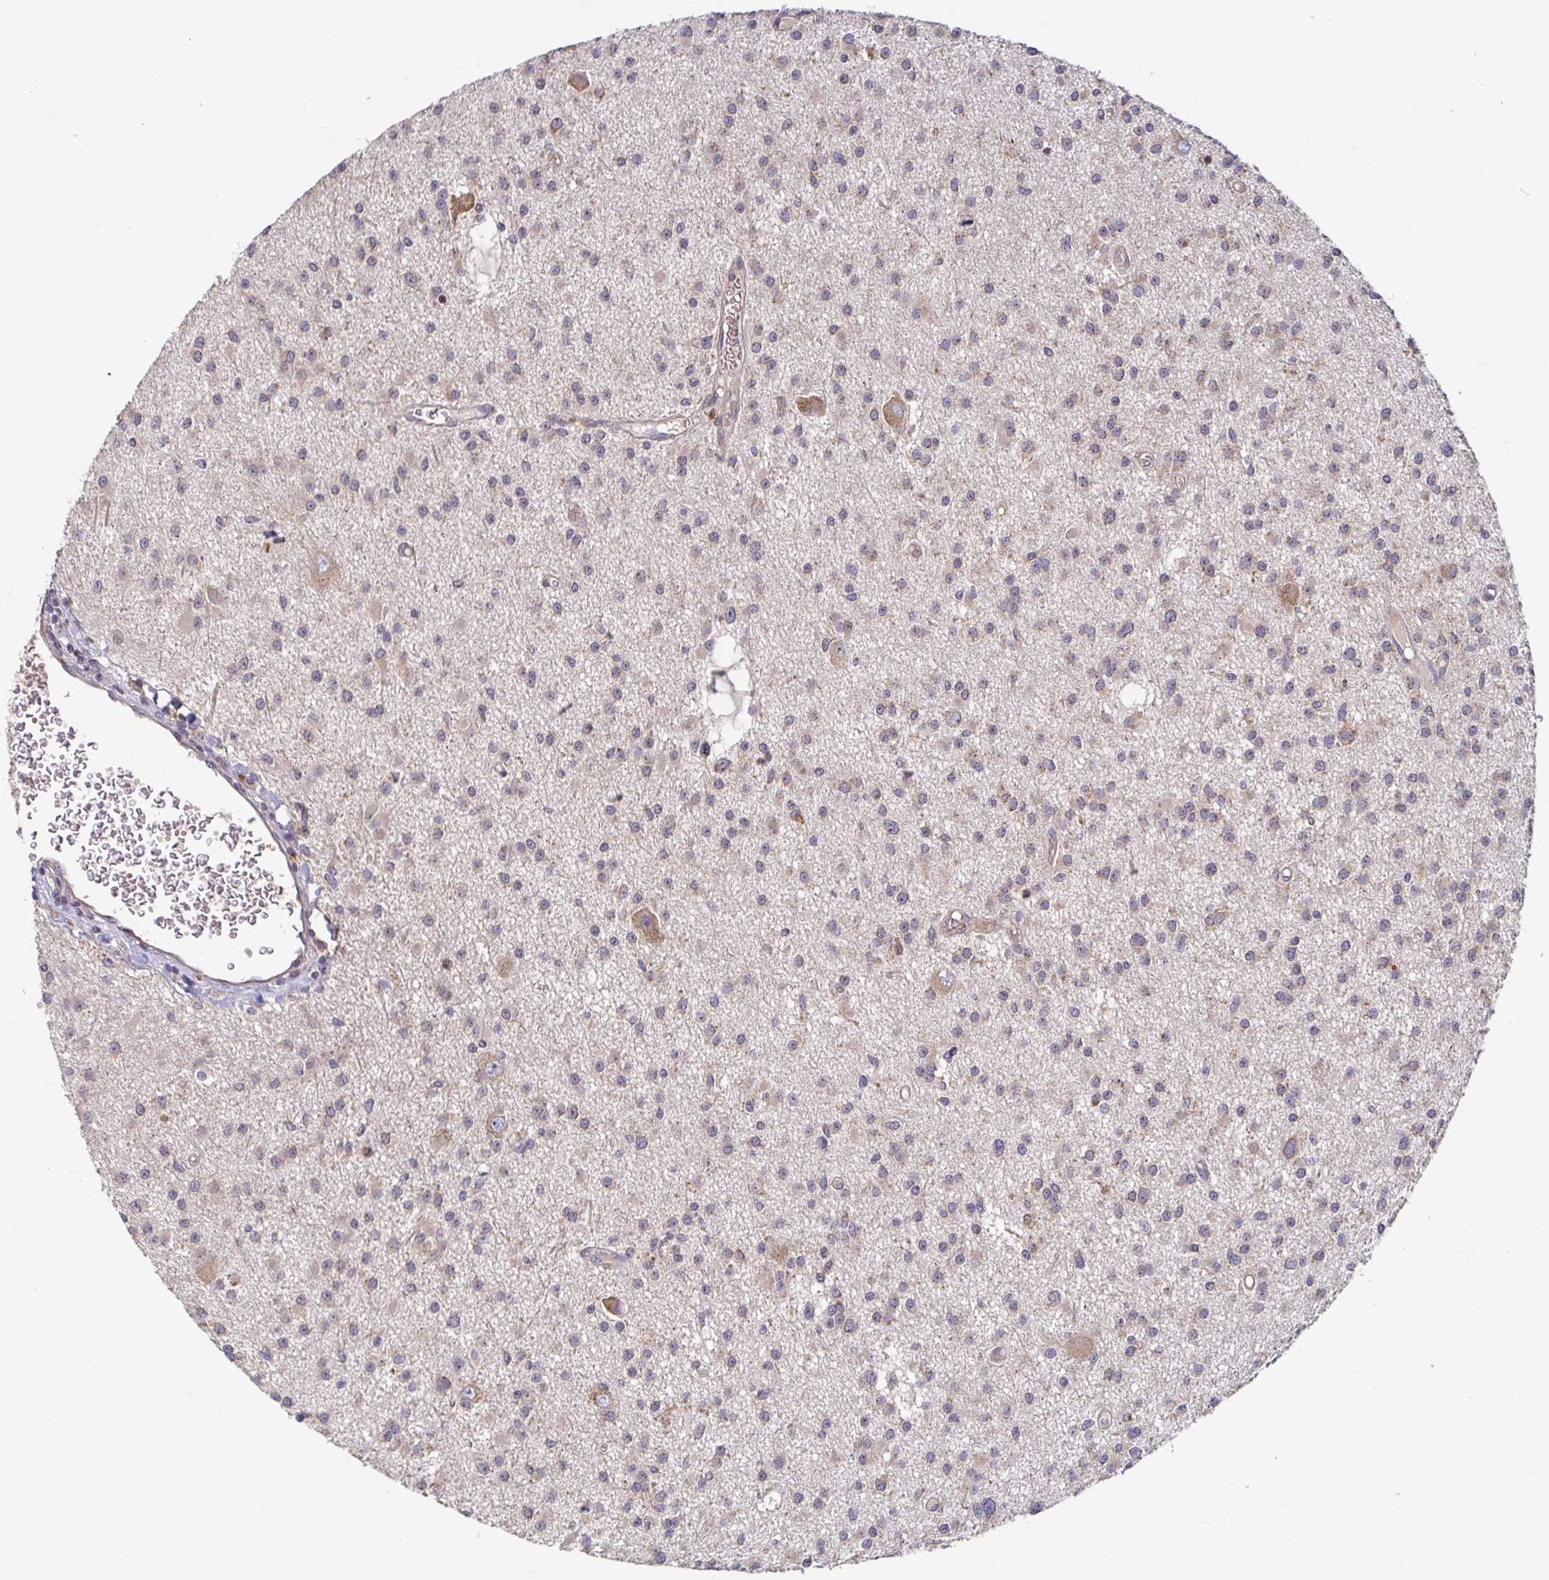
{"staining": {"intensity": "weak", "quantity": "<25%", "location": "cytoplasmic/membranous"}, "tissue": "glioma", "cell_type": "Tumor cells", "image_type": "cancer", "snomed": [{"axis": "morphology", "description": "Glioma, malignant, High grade"}, {"axis": "topography", "description": "Brain"}], "caption": "This photomicrograph is of malignant high-grade glioma stained with immunohistochemistry to label a protein in brown with the nuclei are counter-stained blue. There is no staining in tumor cells.", "gene": "LARP1", "patient": {"sex": "male", "age": 54}}